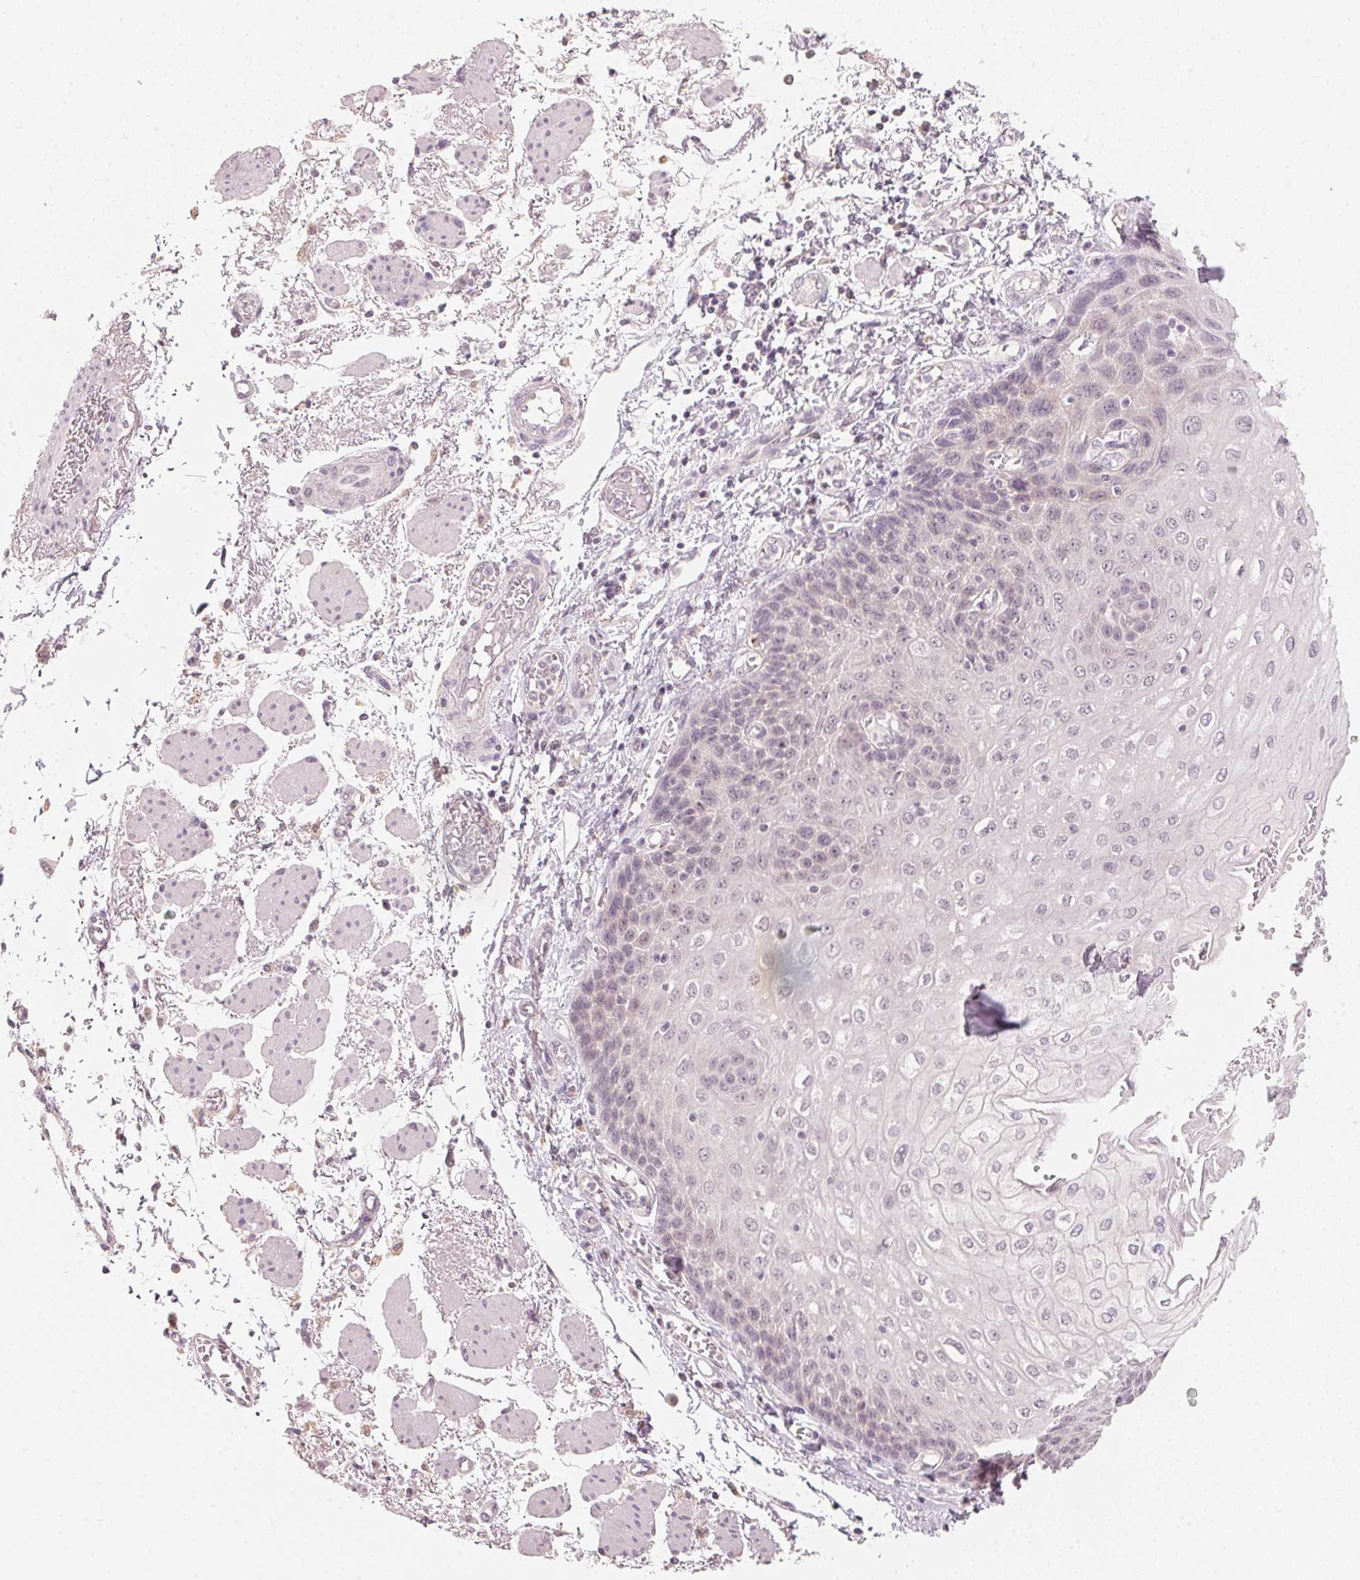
{"staining": {"intensity": "negative", "quantity": "none", "location": "none"}, "tissue": "esophagus", "cell_type": "Squamous epithelial cells", "image_type": "normal", "snomed": [{"axis": "morphology", "description": "Normal tissue, NOS"}, {"axis": "morphology", "description": "Adenocarcinoma, NOS"}, {"axis": "topography", "description": "Esophagus"}], "caption": "Protein analysis of unremarkable esophagus reveals no significant staining in squamous epithelial cells. (Stains: DAB immunohistochemistry with hematoxylin counter stain, Microscopy: brightfield microscopy at high magnification).", "gene": "ANKRD31", "patient": {"sex": "male", "age": 81}}